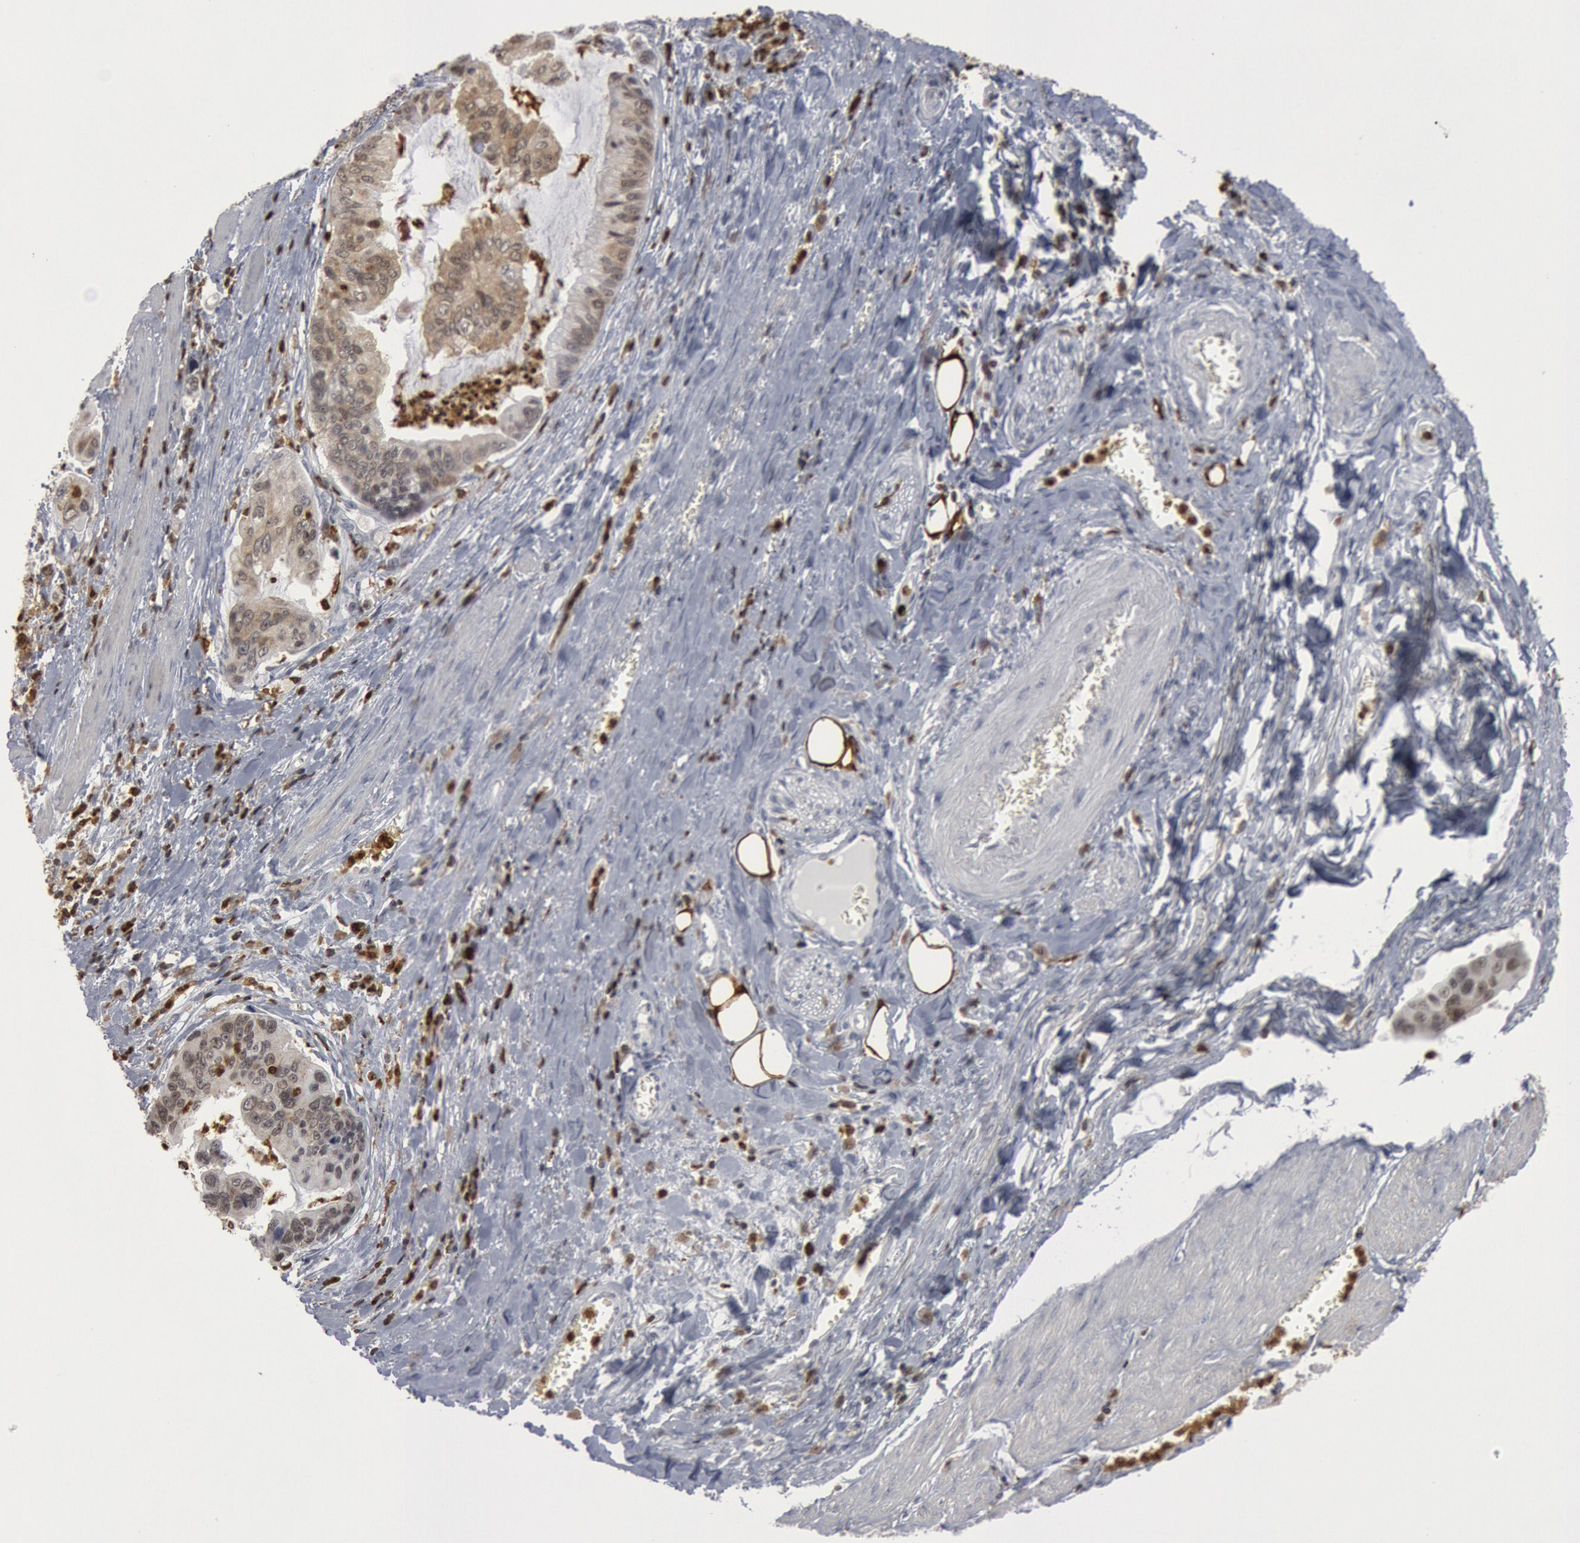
{"staining": {"intensity": "weak", "quantity": ">75%", "location": "cytoplasmic/membranous,nuclear"}, "tissue": "stomach cancer", "cell_type": "Tumor cells", "image_type": "cancer", "snomed": [{"axis": "morphology", "description": "Adenocarcinoma, NOS"}, {"axis": "topography", "description": "Stomach, upper"}], "caption": "High-power microscopy captured an immunohistochemistry (IHC) histopathology image of stomach cancer, revealing weak cytoplasmic/membranous and nuclear positivity in about >75% of tumor cells.", "gene": "PTPN6", "patient": {"sex": "male", "age": 80}}